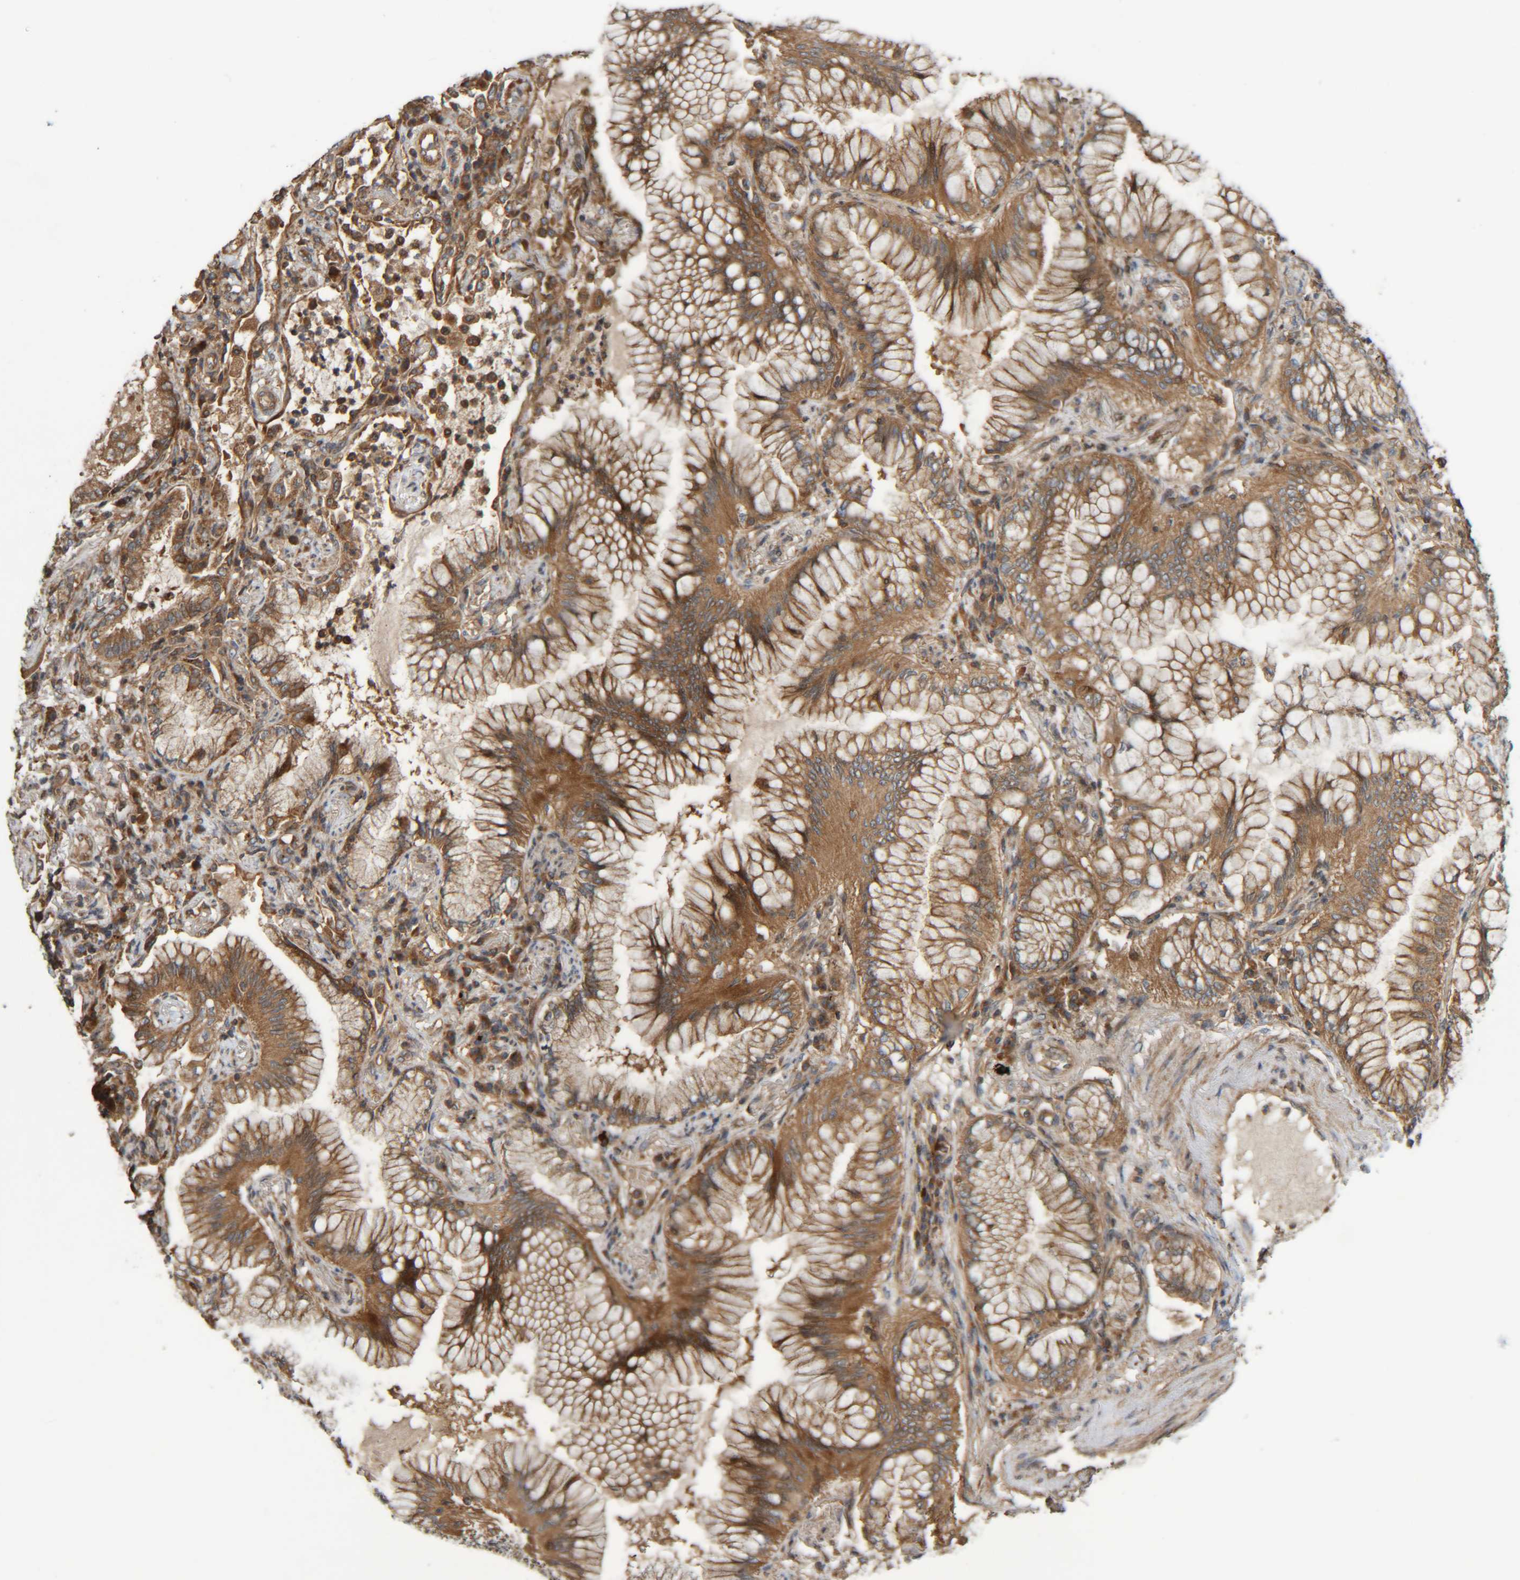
{"staining": {"intensity": "moderate", "quantity": ">75%", "location": "cytoplasmic/membranous"}, "tissue": "lung cancer", "cell_type": "Tumor cells", "image_type": "cancer", "snomed": [{"axis": "morphology", "description": "Adenocarcinoma, NOS"}, {"axis": "topography", "description": "Lung"}], "caption": "Human adenocarcinoma (lung) stained with a protein marker displays moderate staining in tumor cells.", "gene": "CCDC57", "patient": {"sex": "female", "age": 70}}